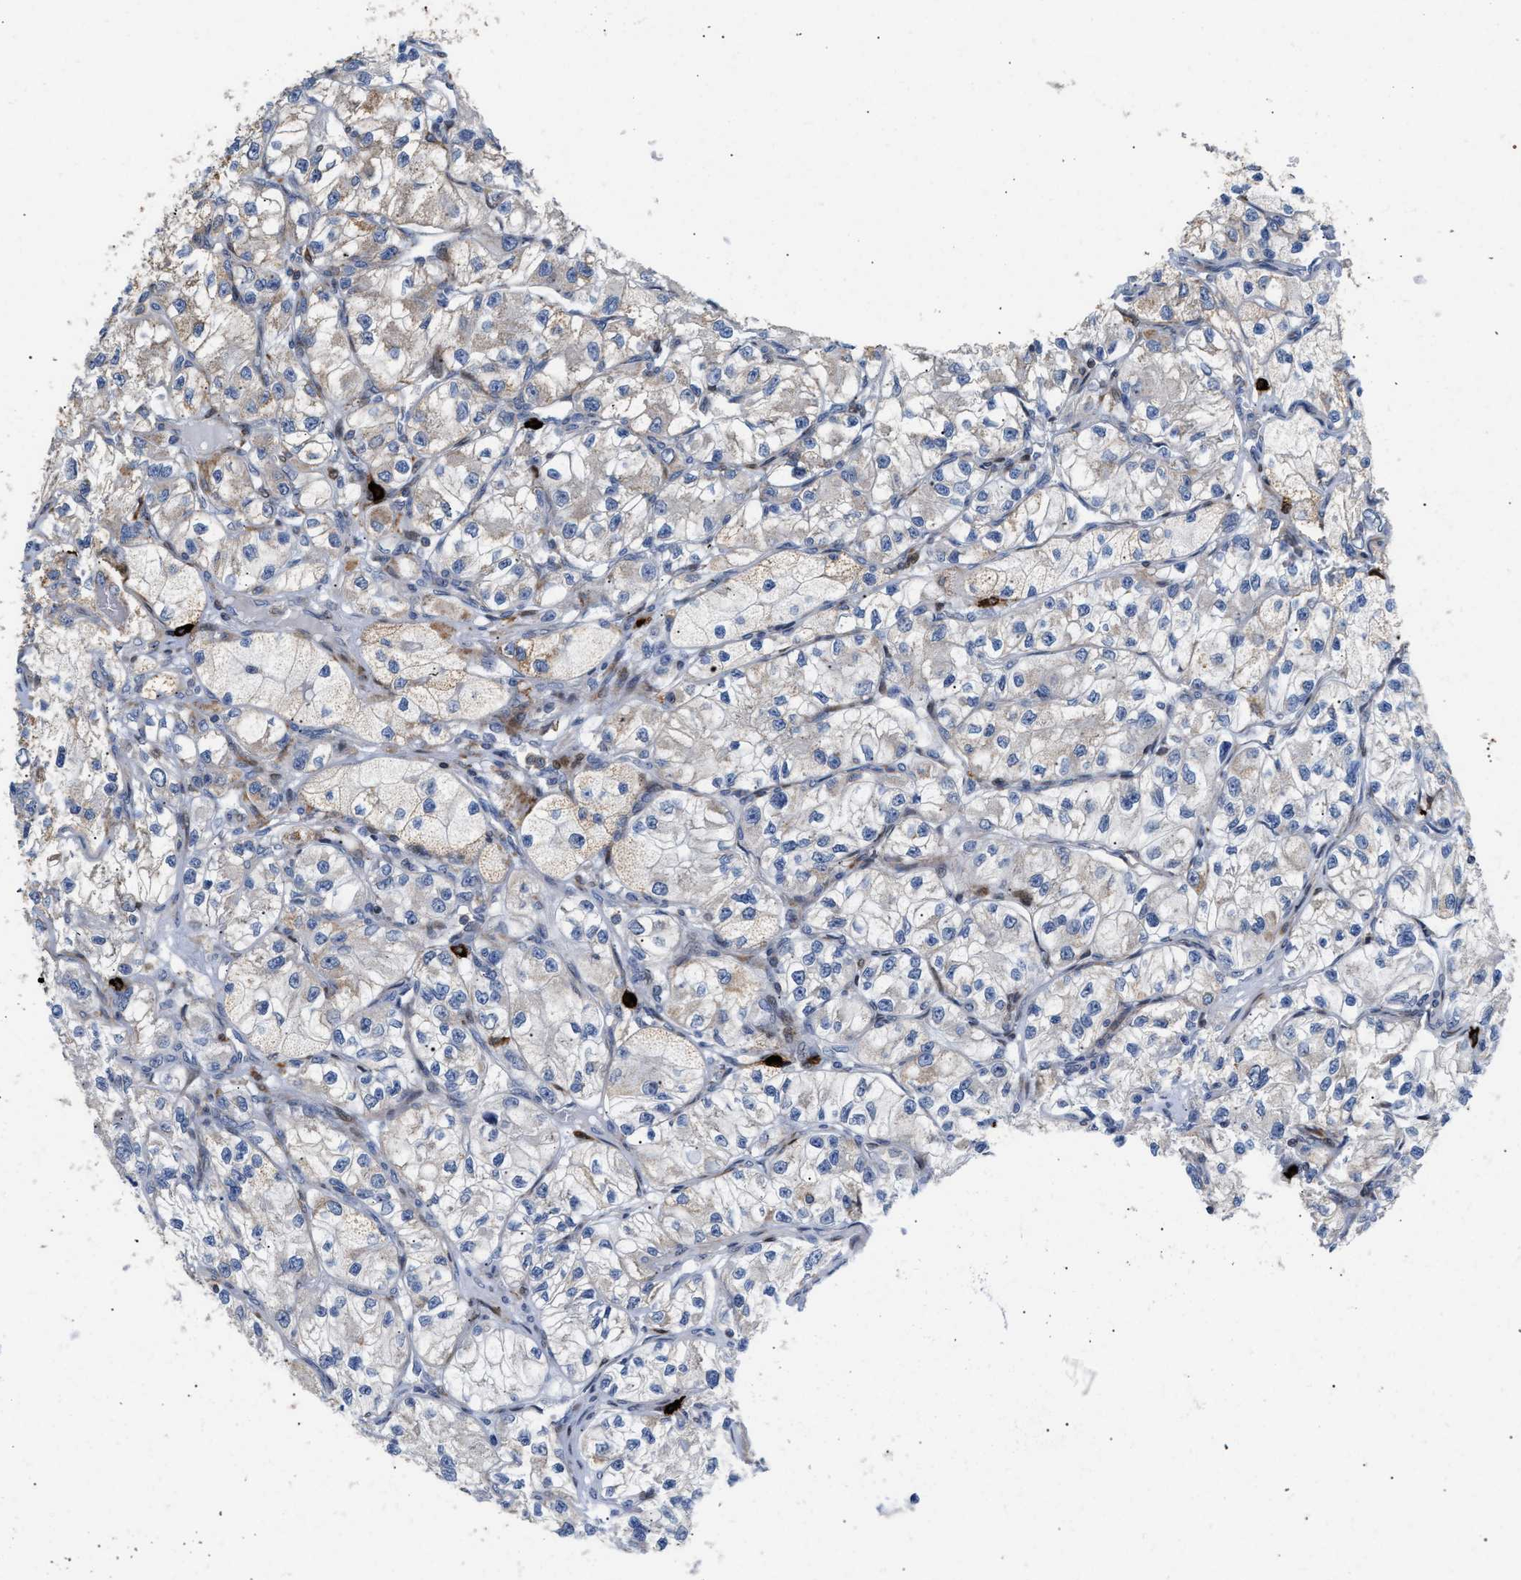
{"staining": {"intensity": "weak", "quantity": "25%-75%", "location": "cytoplasmic/membranous"}, "tissue": "renal cancer", "cell_type": "Tumor cells", "image_type": "cancer", "snomed": [{"axis": "morphology", "description": "Adenocarcinoma, NOS"}, {"axis": "topography", "description": "Kidney"}], "caption": "Protein staining by IHC displays weak cytoplasmic/membranous positivity in approximately 25%-75% of tumor cells in renal cancer. (IHC, brightfield microscopy, high magnification).", "gene": "ATP9A", "patient": {"sex": "female", "age": 57}}